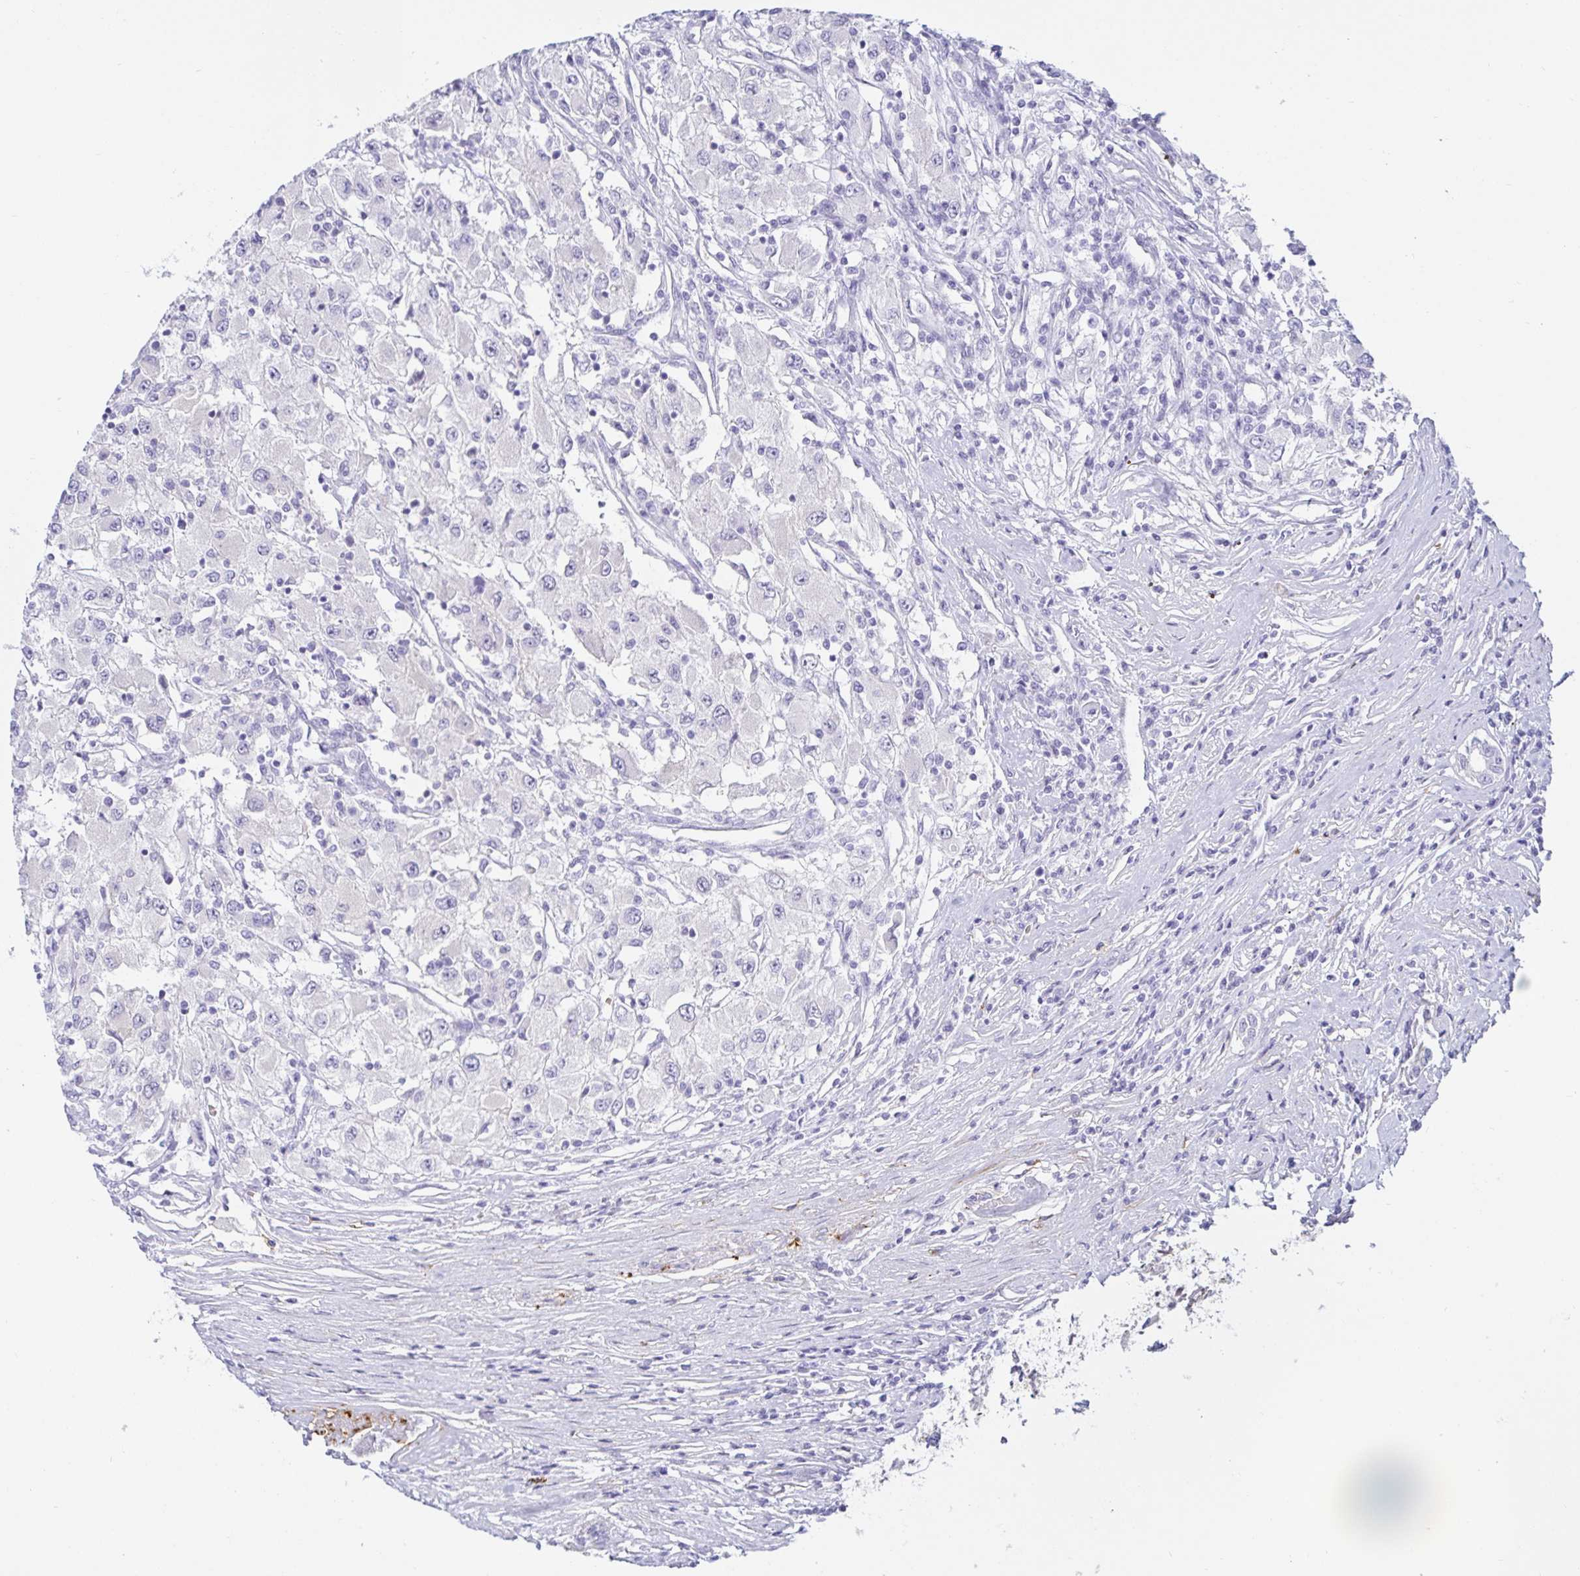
{"staining": {"intensity": "negative", "quantity": "none", "location": "none"}, "tissue": "renal cancer", "cell_type": "Tumor cells", "image_type": "cancer", "snomed": [{"axis": "morphology", "description": "Adenocarcinoma, NOS"}, {"axis": "topography", "description": "Kidney"}], "caption": "Histopathology image shows no significant protein staining in tumor cells of renal cancer (adenocarcinoma).", "gene": "MON2", "patient": {"sex": "female", "age": 67}}